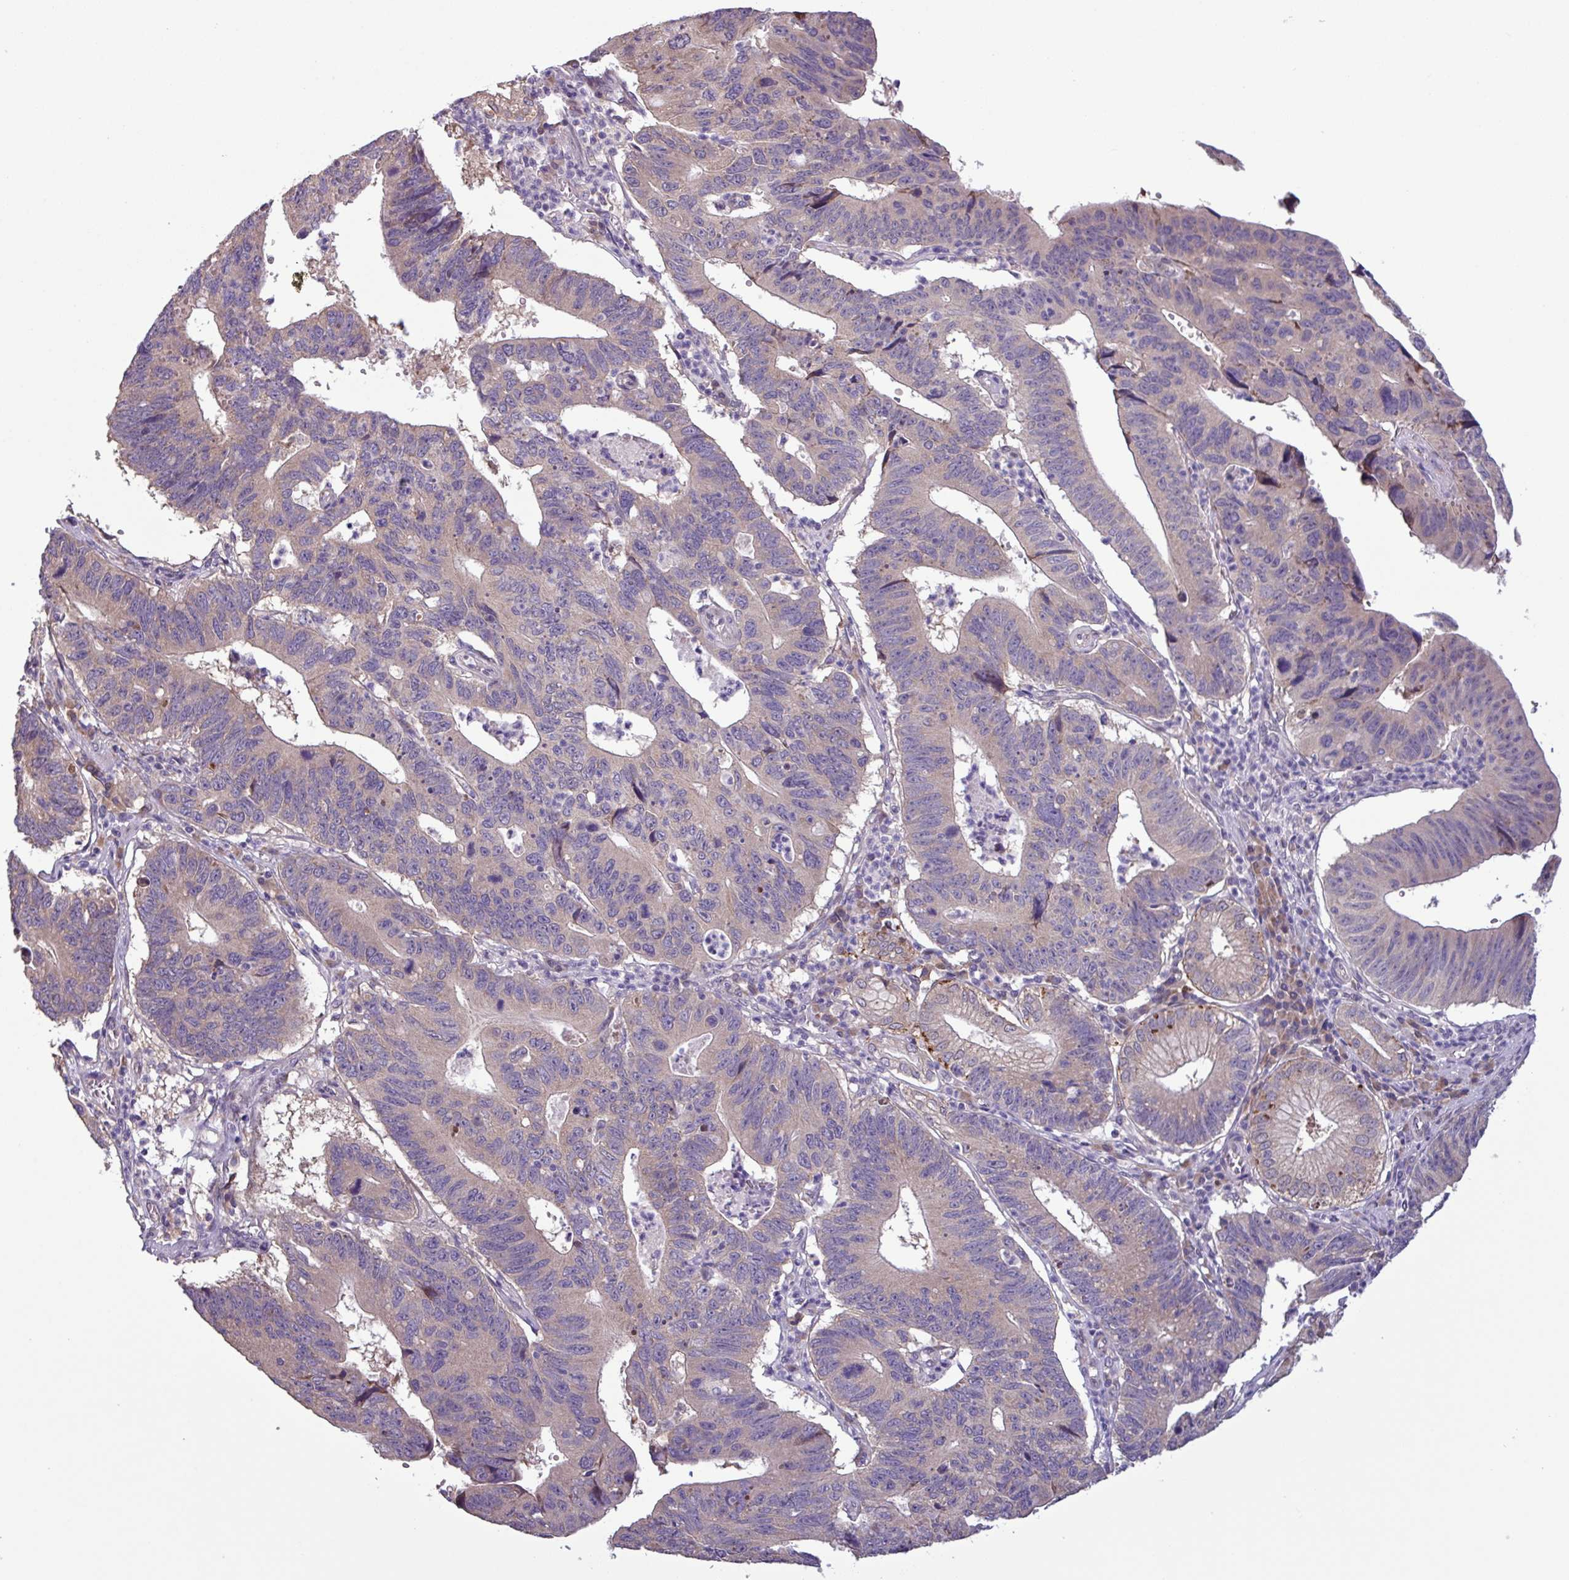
{"staining": {"intensity": "negative", "quantity": "none", "location": "none"}, "tissue": "stomach cancer", "cell_type": "Tumor cells", "image_type": "cancer", "snomed": [{"axis": "morphology", "description": "Adenocarcinoma, NOS"}, {"axis": "topography", "description": "Stomach"}], "caption": "Adenocarcinoma (stomach) stained for a protein using IHC displays no positivity tumor cells.", "gene": "C20orf27", "patient": {"sex": "male", "age": 59}}